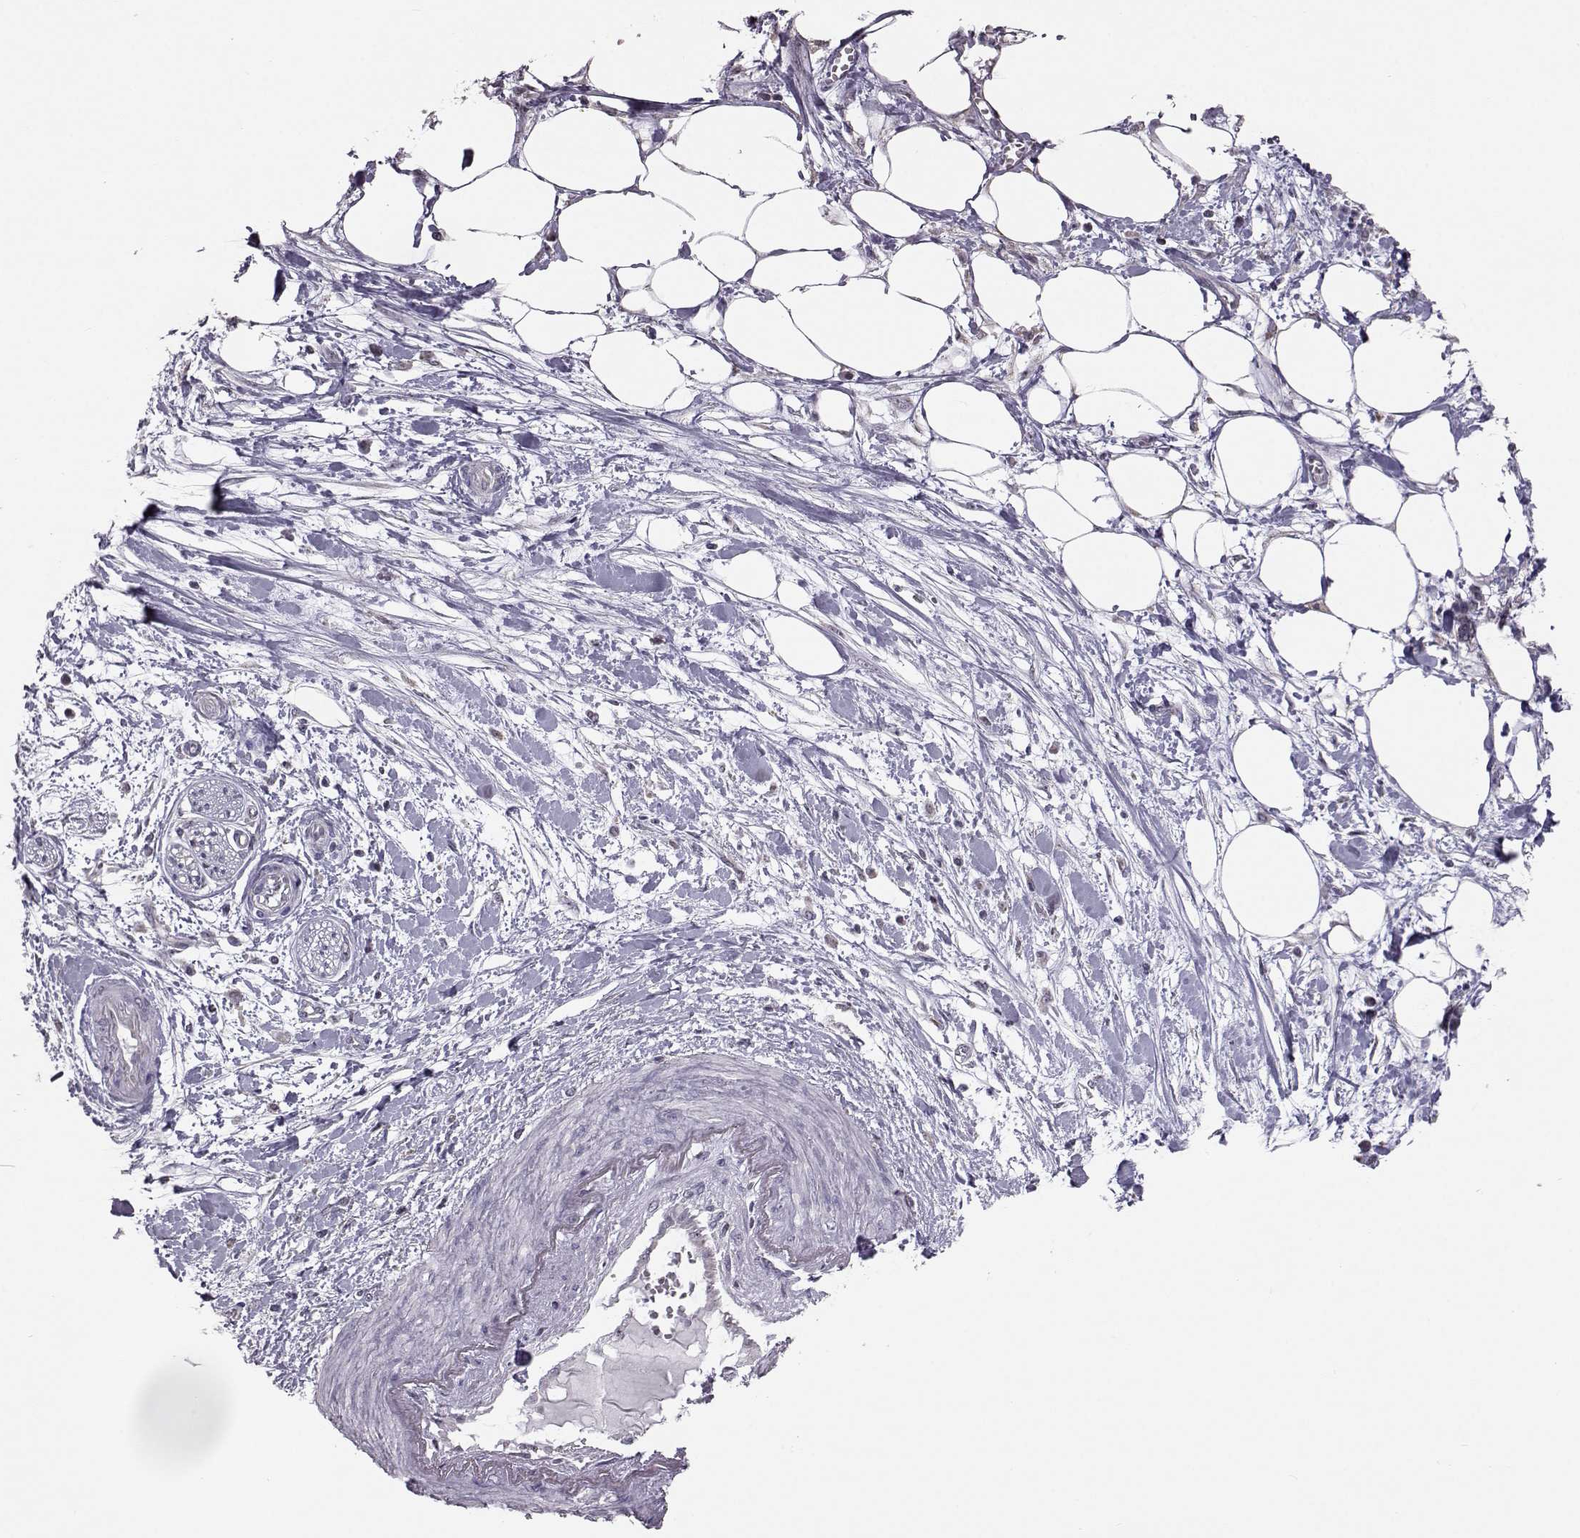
{"staining": {"intensity": "weak", "quantity": "<25%", "location": "cytoplasmic/membranous"}, "tissue": "pancreatic cancer", "cell_type": "Tumor cells", "image_type": "cancer", "snomed": [{"axis": "morphology", "description": "Normal tissue, NOS"}, {"axis": "morphology", "description": "Adenocarcinoma, NOS"}, {"axis": "topography", "description": "Lymph node"}, {"axis": "topography", "description": "Pancreas"}], "caption": "Histopathology image shows no significant protein staining in tumor cells of pancreatic cancer (adenocarcinoma).", "gene": "ALDH3A1", "patient": {"sex": "female", "age": 58}}